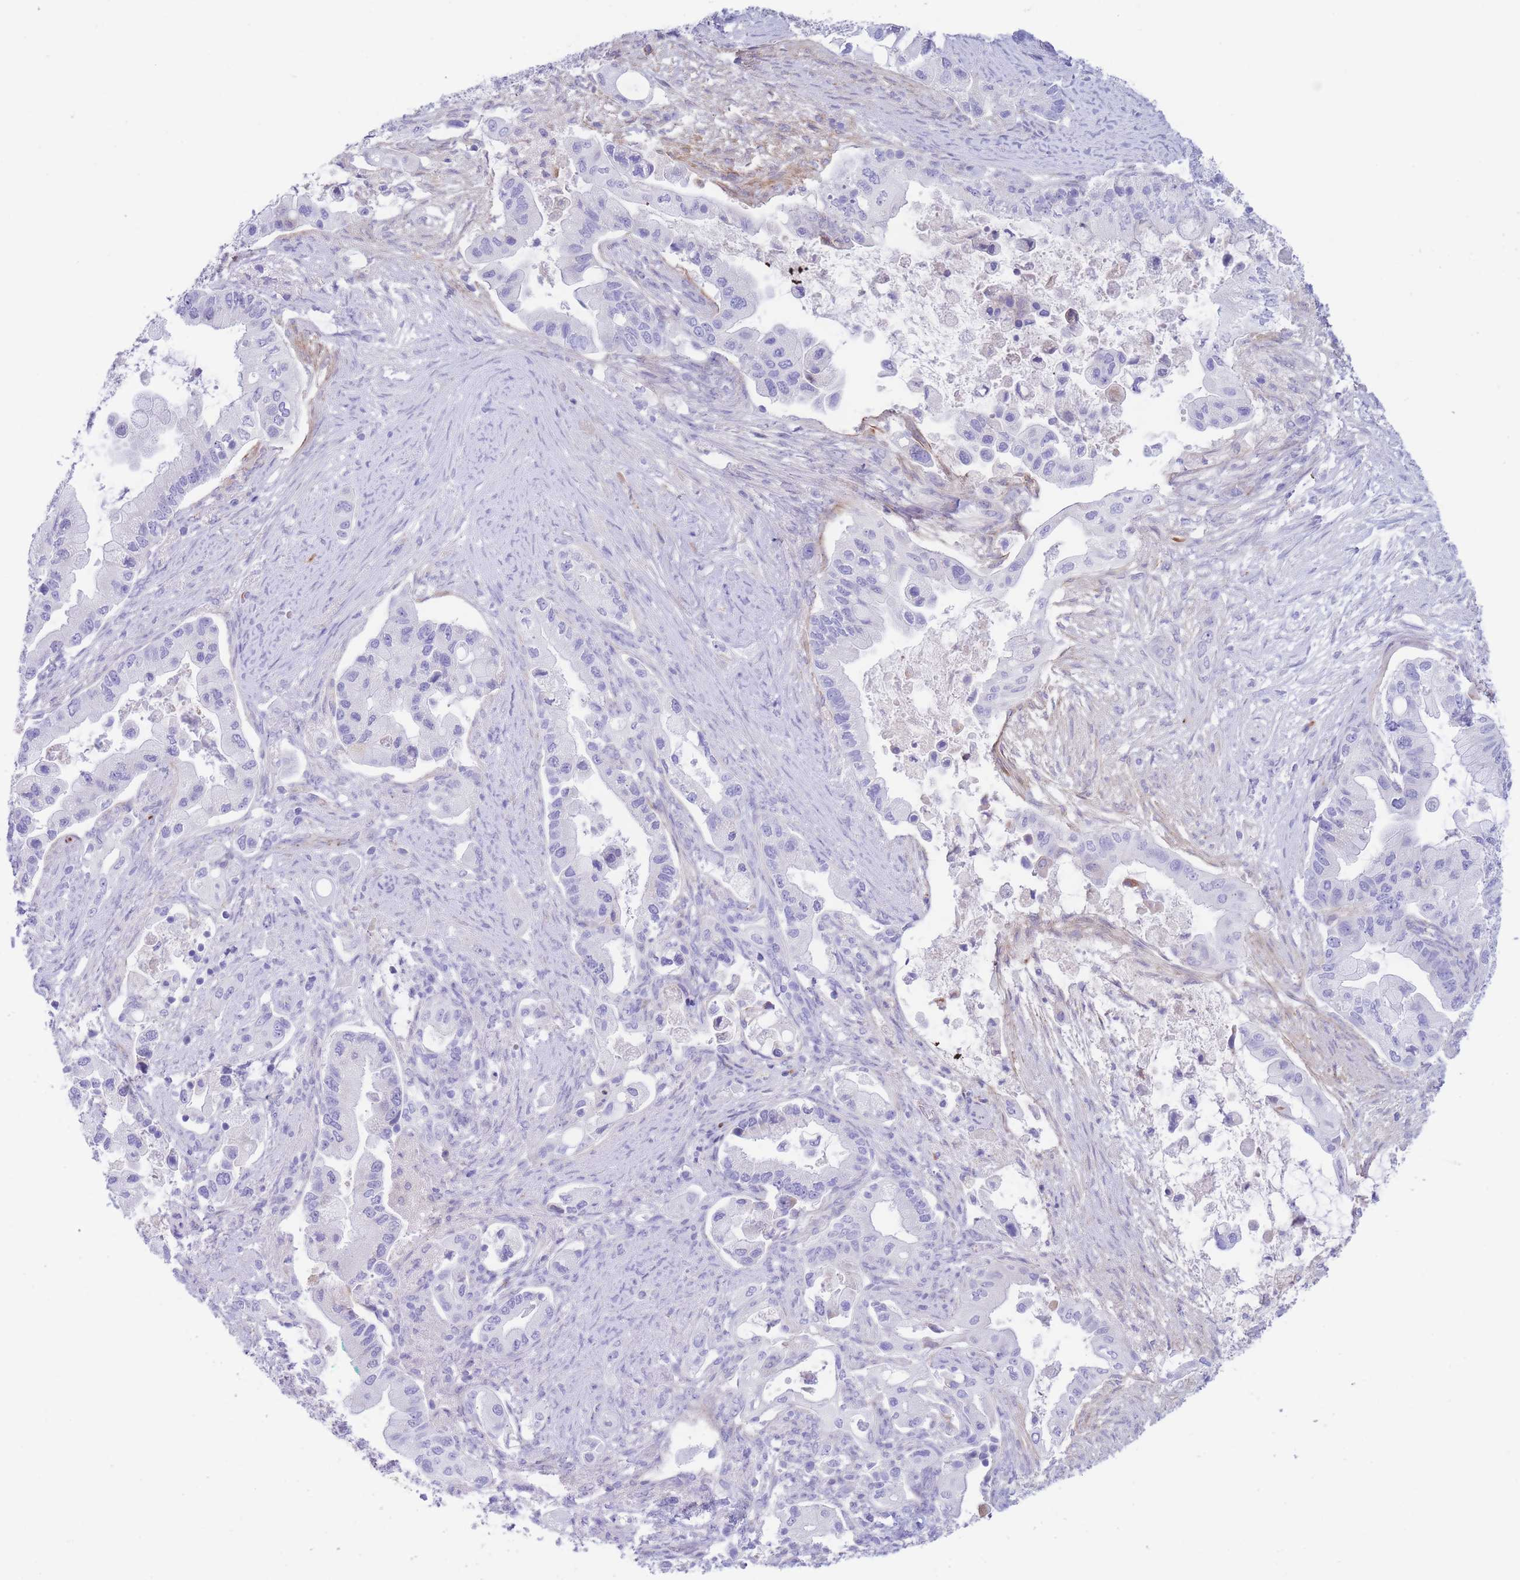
{"staining": {"intensity": "negative", "quantity": "none", "location": "none"}, "tissue": "pancreatic cancer", "cell_type": "Tumor cells", "image_type": "cancer", "snomed": [{"axis": "morphology", "description": "Adenocarcinoma, NOS"}, {"axis": "topography", "description": "Pancreas"}], "caption": "The IHC histopathology image has no significant staining in tumor cells of pancreatic cancer (adenocarcinoma) tissue.", "gene": "DET1", "patient": {"sex": "male", "age": 57}}